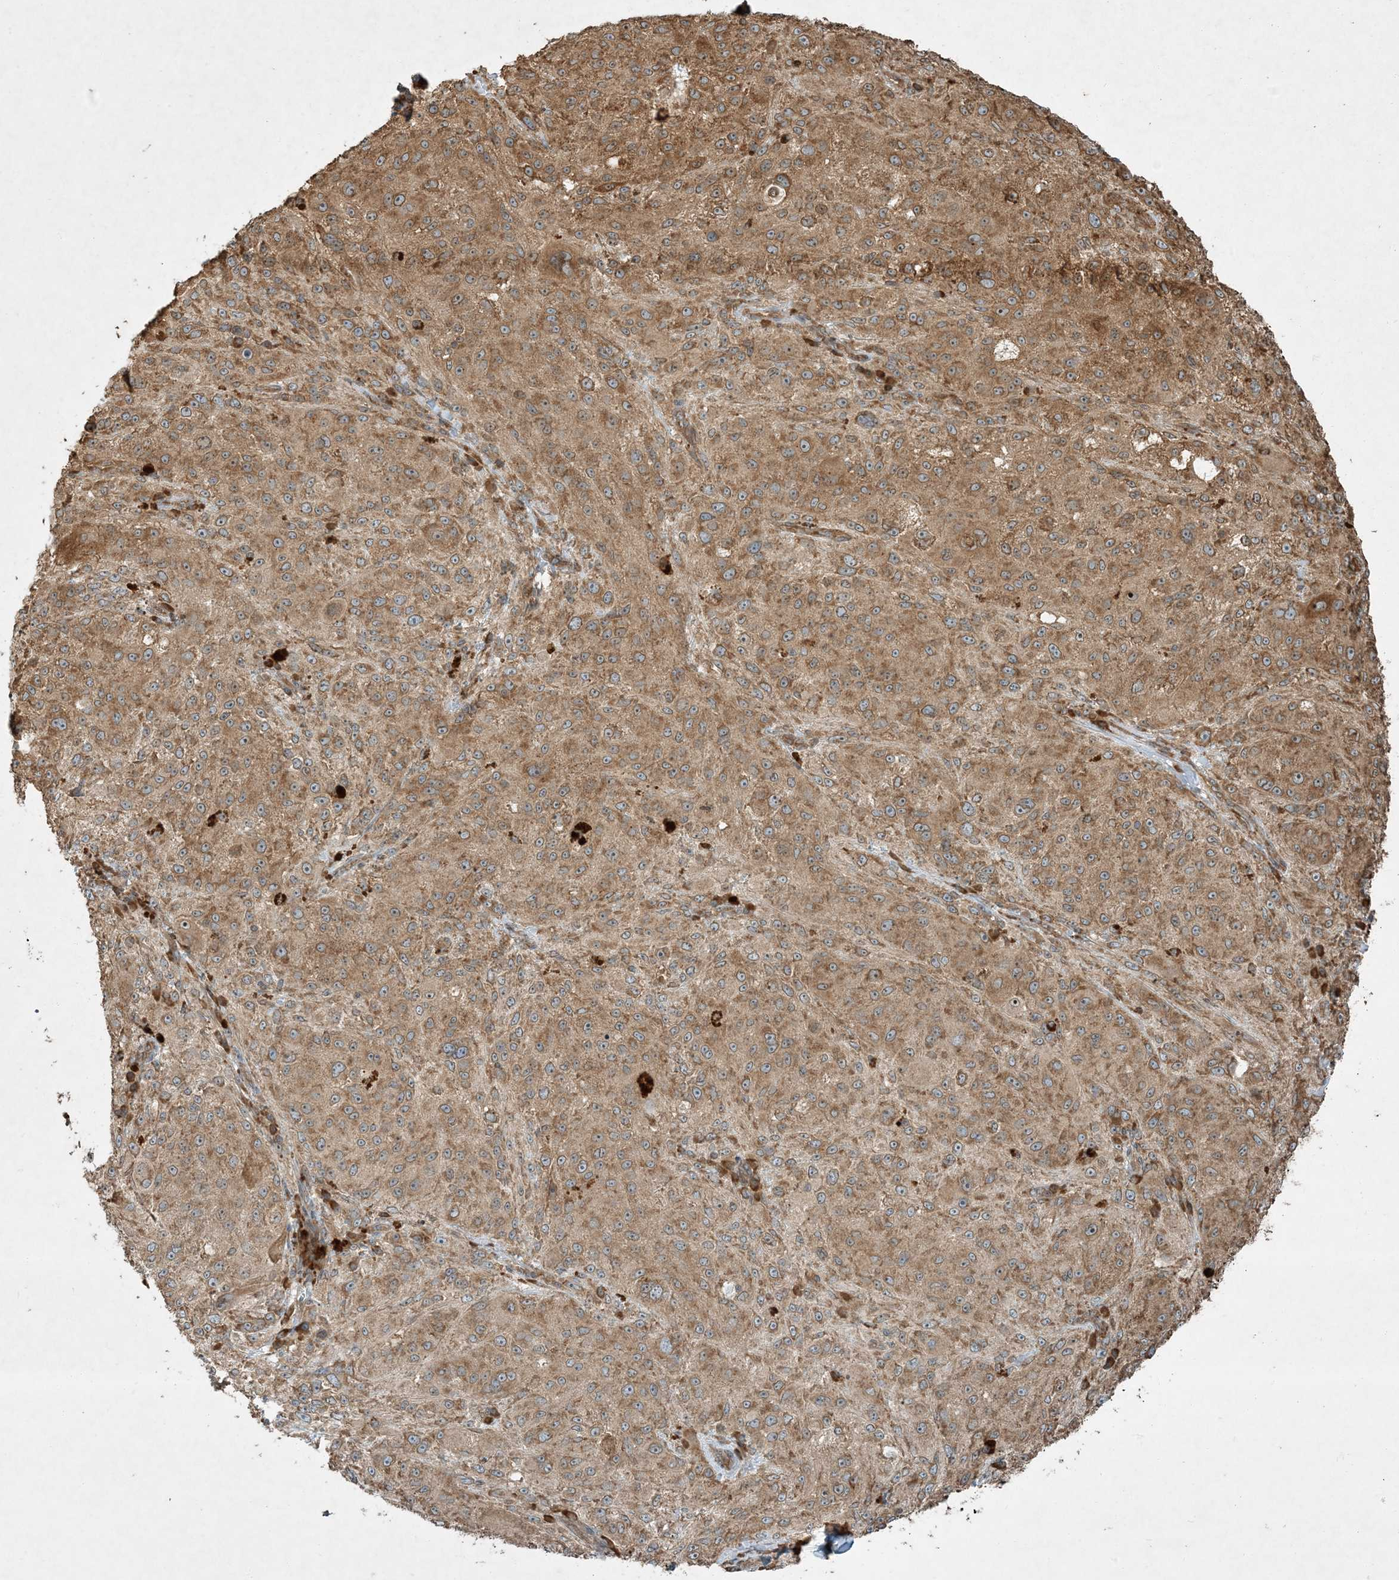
{"staining": {"intensity": "moderate", "quantity": ">75%", "location": "cytoplasmic/membranous"}, "tissue": "melanoma", "cell_type": "Tumor cells", "image_type": "cancer", "snomed": [{"axis": "morphology", "description": "Necrosis, NOS"}, {"axis": "morphology", "description": "Malignant melanoma, NOS"}, {"axis": "topography", "description": "Skin"}], "caption": "IHC staining of malignant melanoma, which demonstrates medium levels of moderate cytoplasmic/membranous staining in approximately >75% of tumor cells indicating moderate cytoplasmic/membranous protein staining. The staining was performed using DAB (3,3'-diaminobenzidine) (brown) for protein detection and nuclei were counterstained in hematoxylin (blue).", "gene": "COMMD8", "patient": {"sex": "female", "age": 87}}